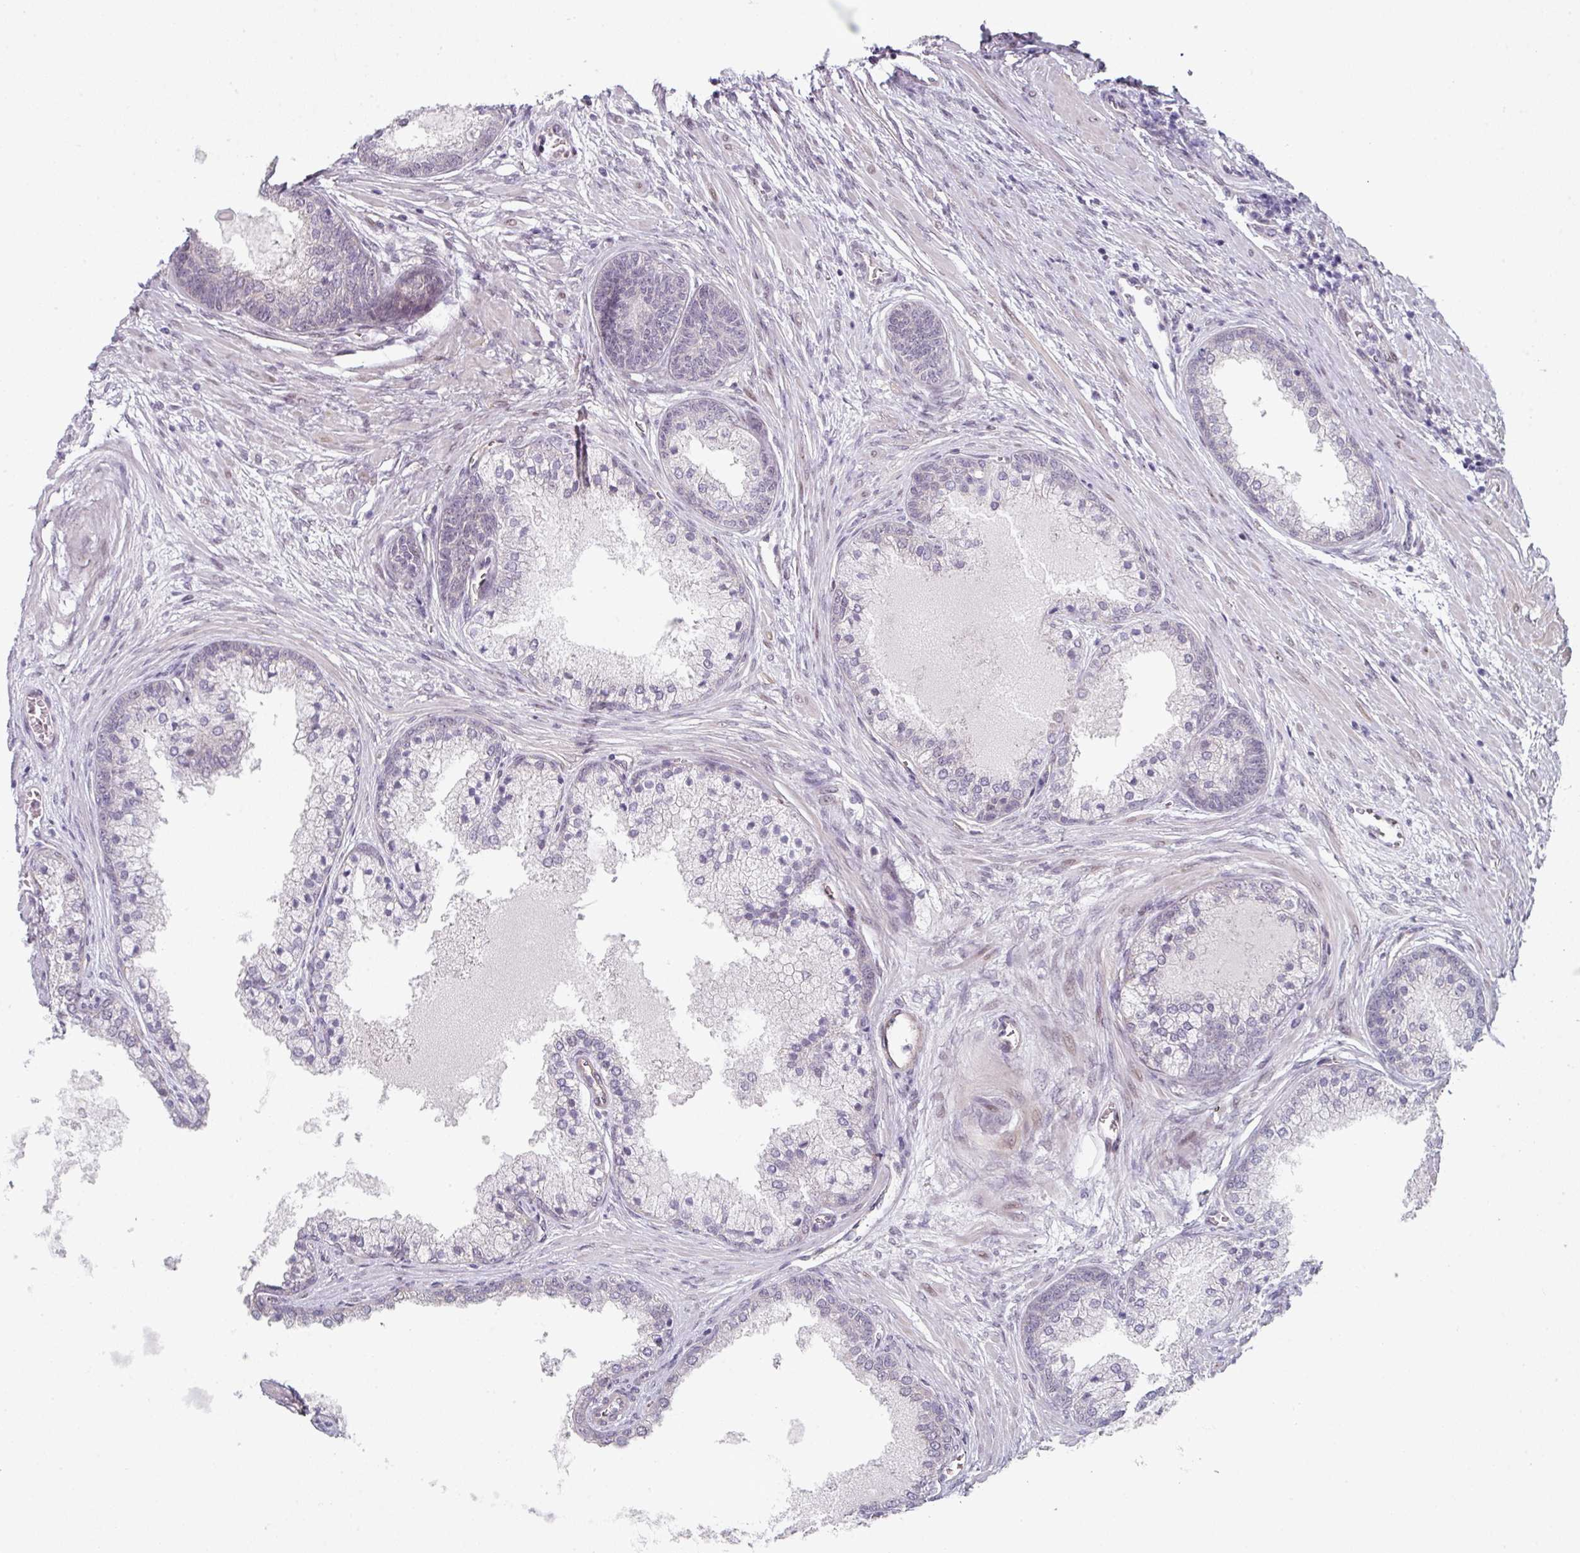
{"staining": {"intensity": "negative", "quantity": "none", "location": "none"}, "tissue": "prostate cancer", "cell_type": "Tumor cells", "image_type": "cancer", "snomed": [{"axis": "morphology", "description": "Adenocarcinoma, Low grade"}, {"axis": "topography", "description": "Prostate"}], "caption": "Immunohistochemistry image of low-grade adenocarcinoma (prostate) stained for a protein (brown), which shows no staining in tumor cells. Brightfield microscopy of immunohistochemistry stained with DAB (3,3'-diaminobenzidine) (brown) and hematoxylin (blue), captured at high magnification.", "gene": "TMCC1", "patient": {"sex": "male", "age": 59}}